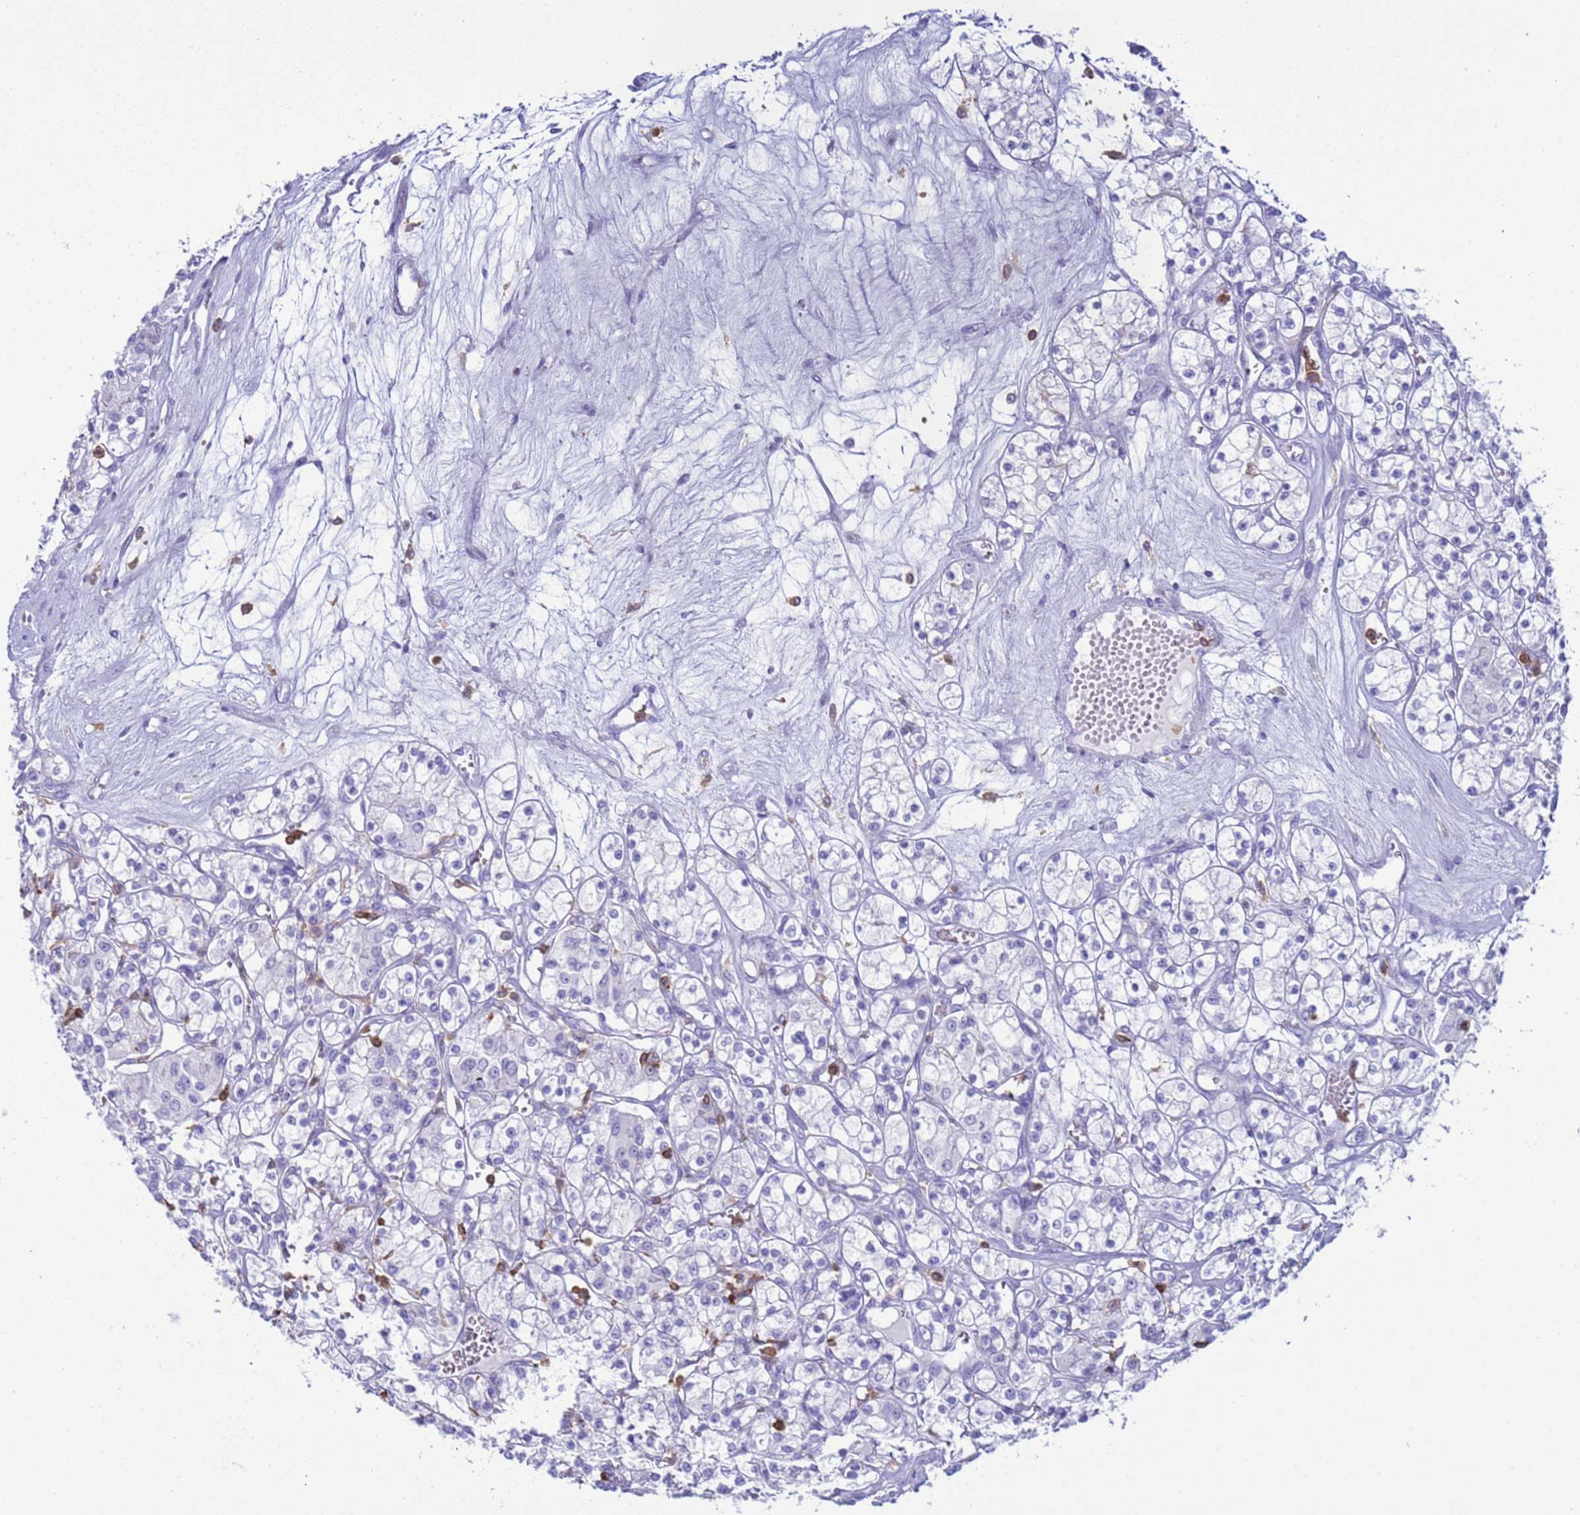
{"staining": {"intensity": "negative", "quantity": "none", "location": "none"}, "tissue": "renal cancer", "cell_type": "Tumor cells", "image_type": "cancer", "snomed": [{"axis": "morphology", "description": "Adenocarcinoma, NOS"}, {"axis": "topography", "description": "Kidney"}], "caption": "This is an immunohistochemistry image of adenocarcinoma (renal). There is no expression in tumor cells.", "gene": "IRF5", "patient": {"sex": "female", "age": 59}}